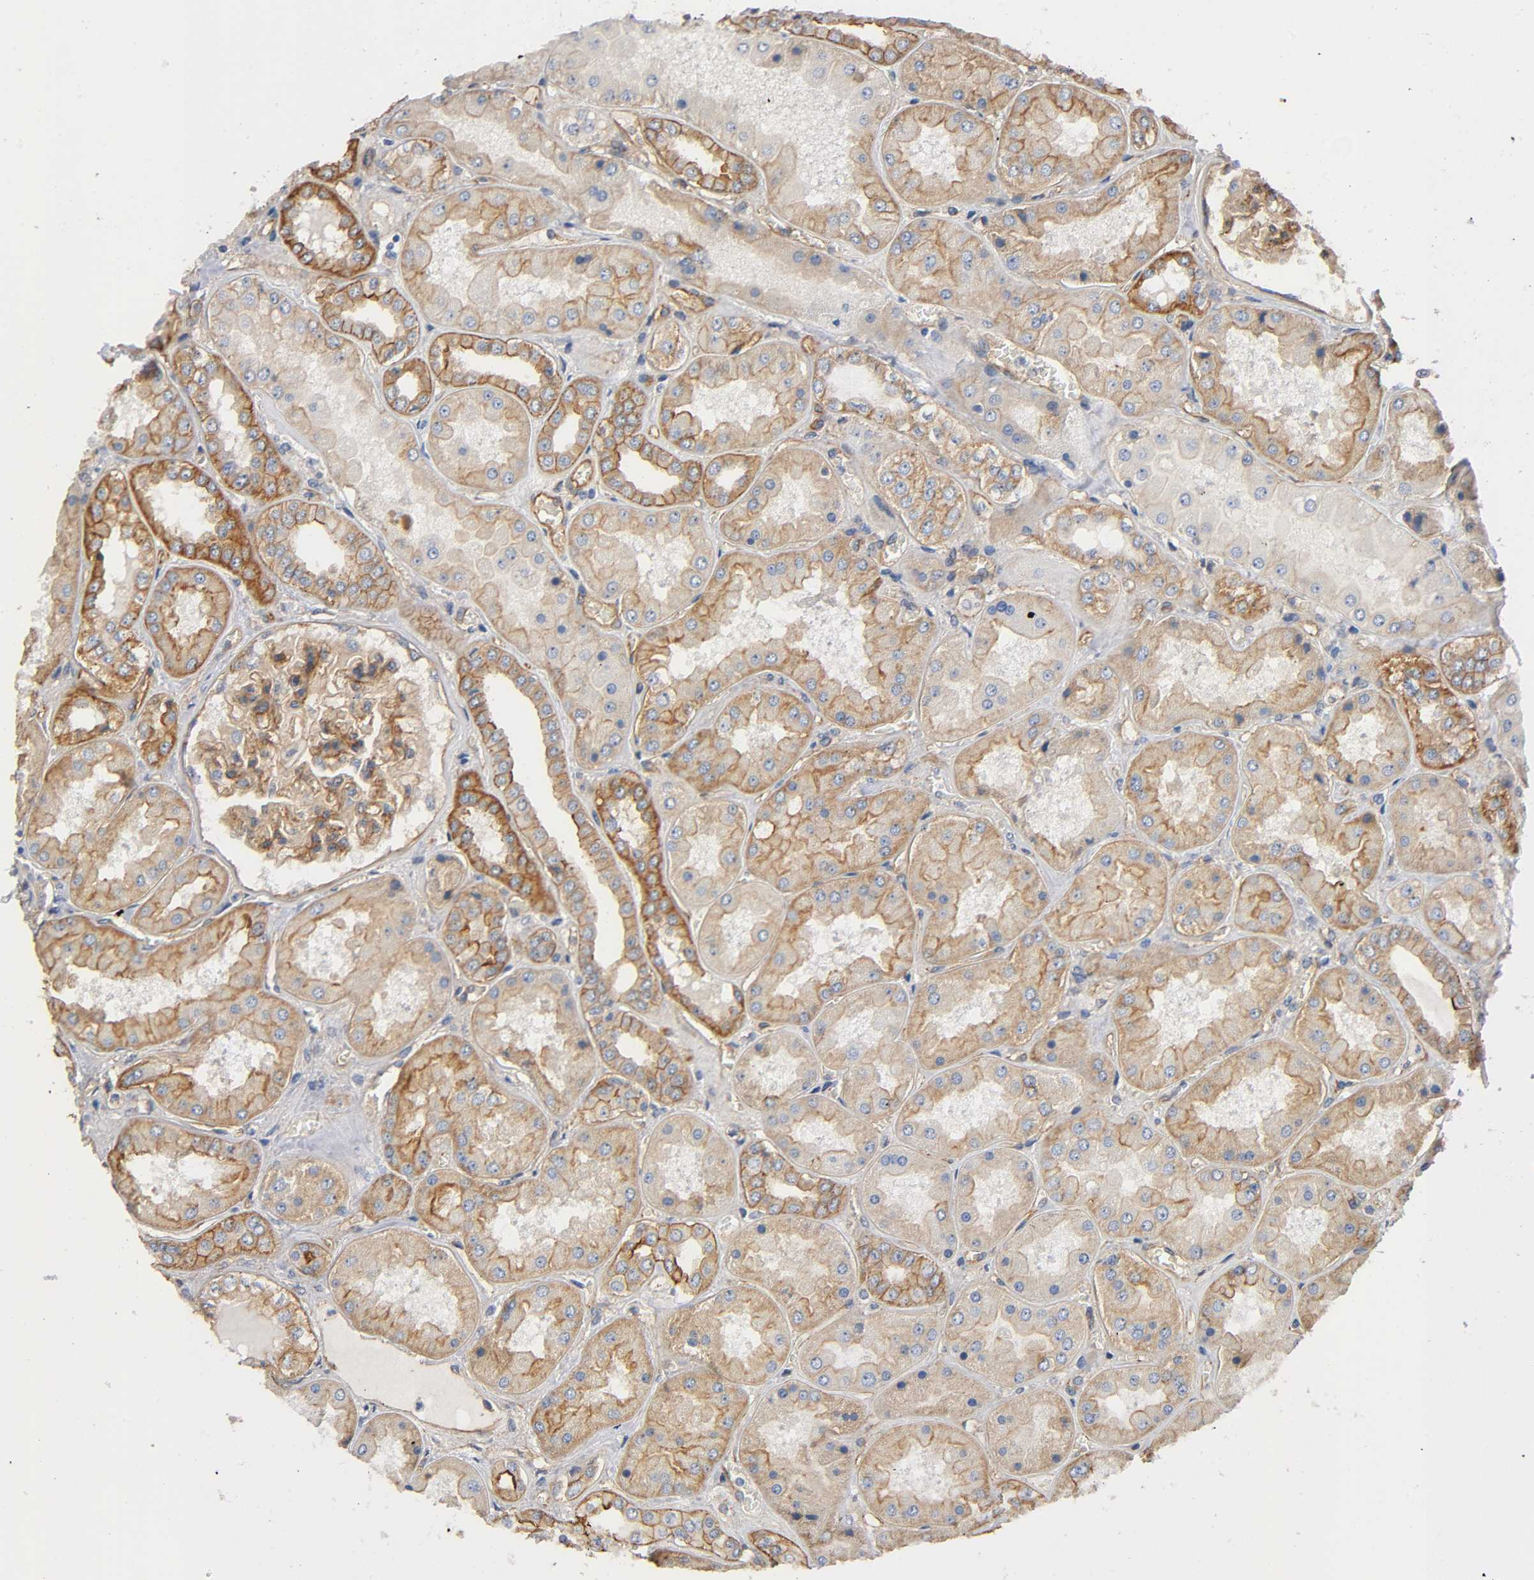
{"staining": {"intensity": "moderate", "quantity": ">75%", "location": "cytoplasmic/membranous"}, "tissue": "kidney", "cell_type": "Cells in glomeruli", "image_type": "normal", "snomed": [{"axis": "morphology", "description": "Normal tissue, NOS"}, {"axis": "topography", "description": "Kidney"}], "caption": "Cells in glomeruli show medium levels of moderate cytoplasmic/membranous staining in approximately >75% of cells in normal kidney.", "gene": "MARS1", "patient": {"sex": "female", "age": 56}}